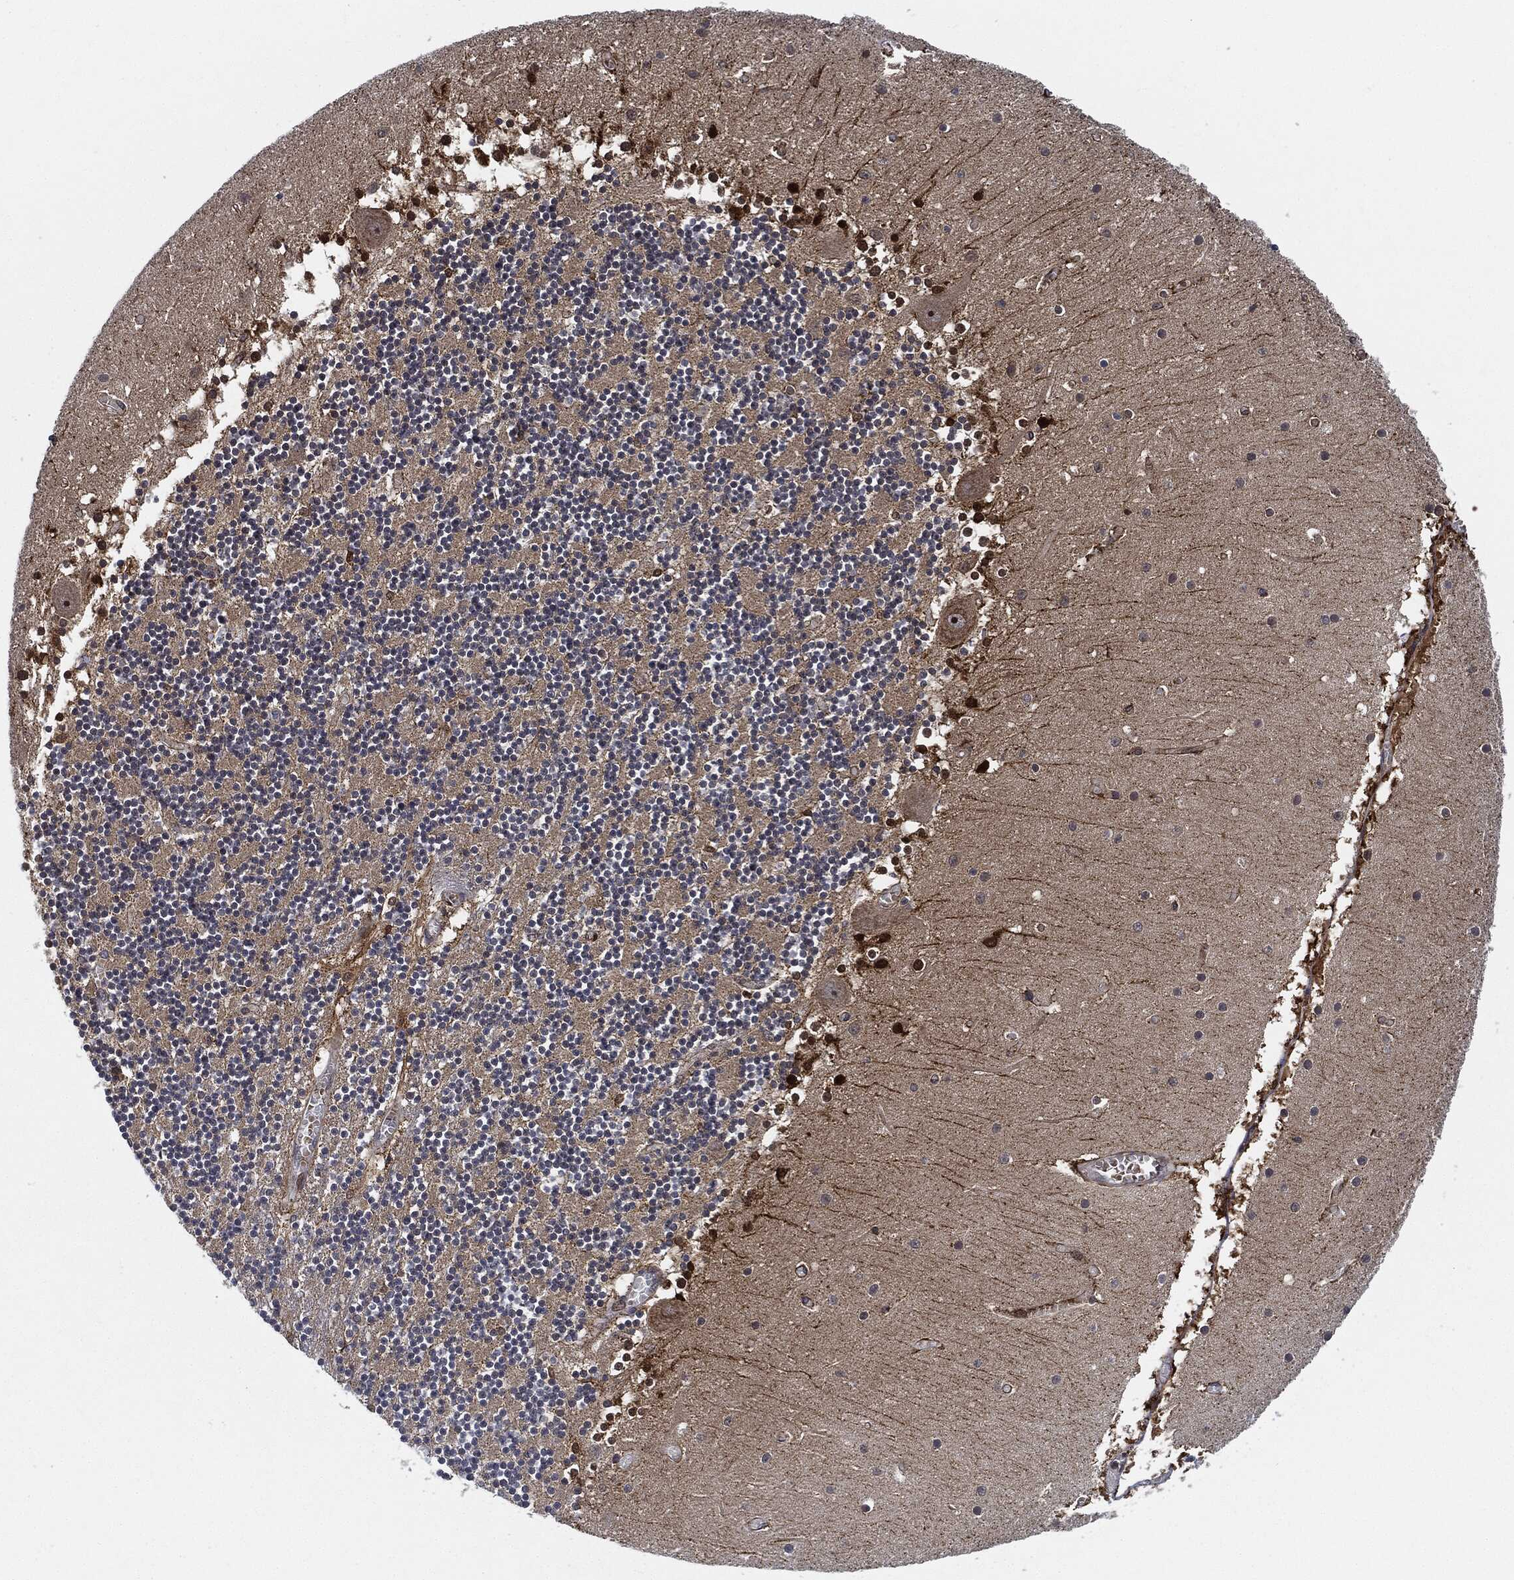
{"staining": {"intensity": "negative", "quantity": "none", "location": "none"}, "tissue": "cerebellum", "cell_type": "Cells in granular layer", "image_type": "normal", "snomed": [{"axis": "morphology", "description": "Normal tissue, NOS"}, {"axis": "topography", "description": "Cerebellum"}], "caption": "IHC photomicrograph of benign cerebellum: human cerebellum stained with DAB (3,3'-diaminobenzidine) exhibits no significant protein expression in cells in granular layer. (DAB (3,3'-diaminobenzidine) immunohistochemistry, high magnification).", "gene": "RNASEL", "patient": {"sex": "female", "age": 28}}